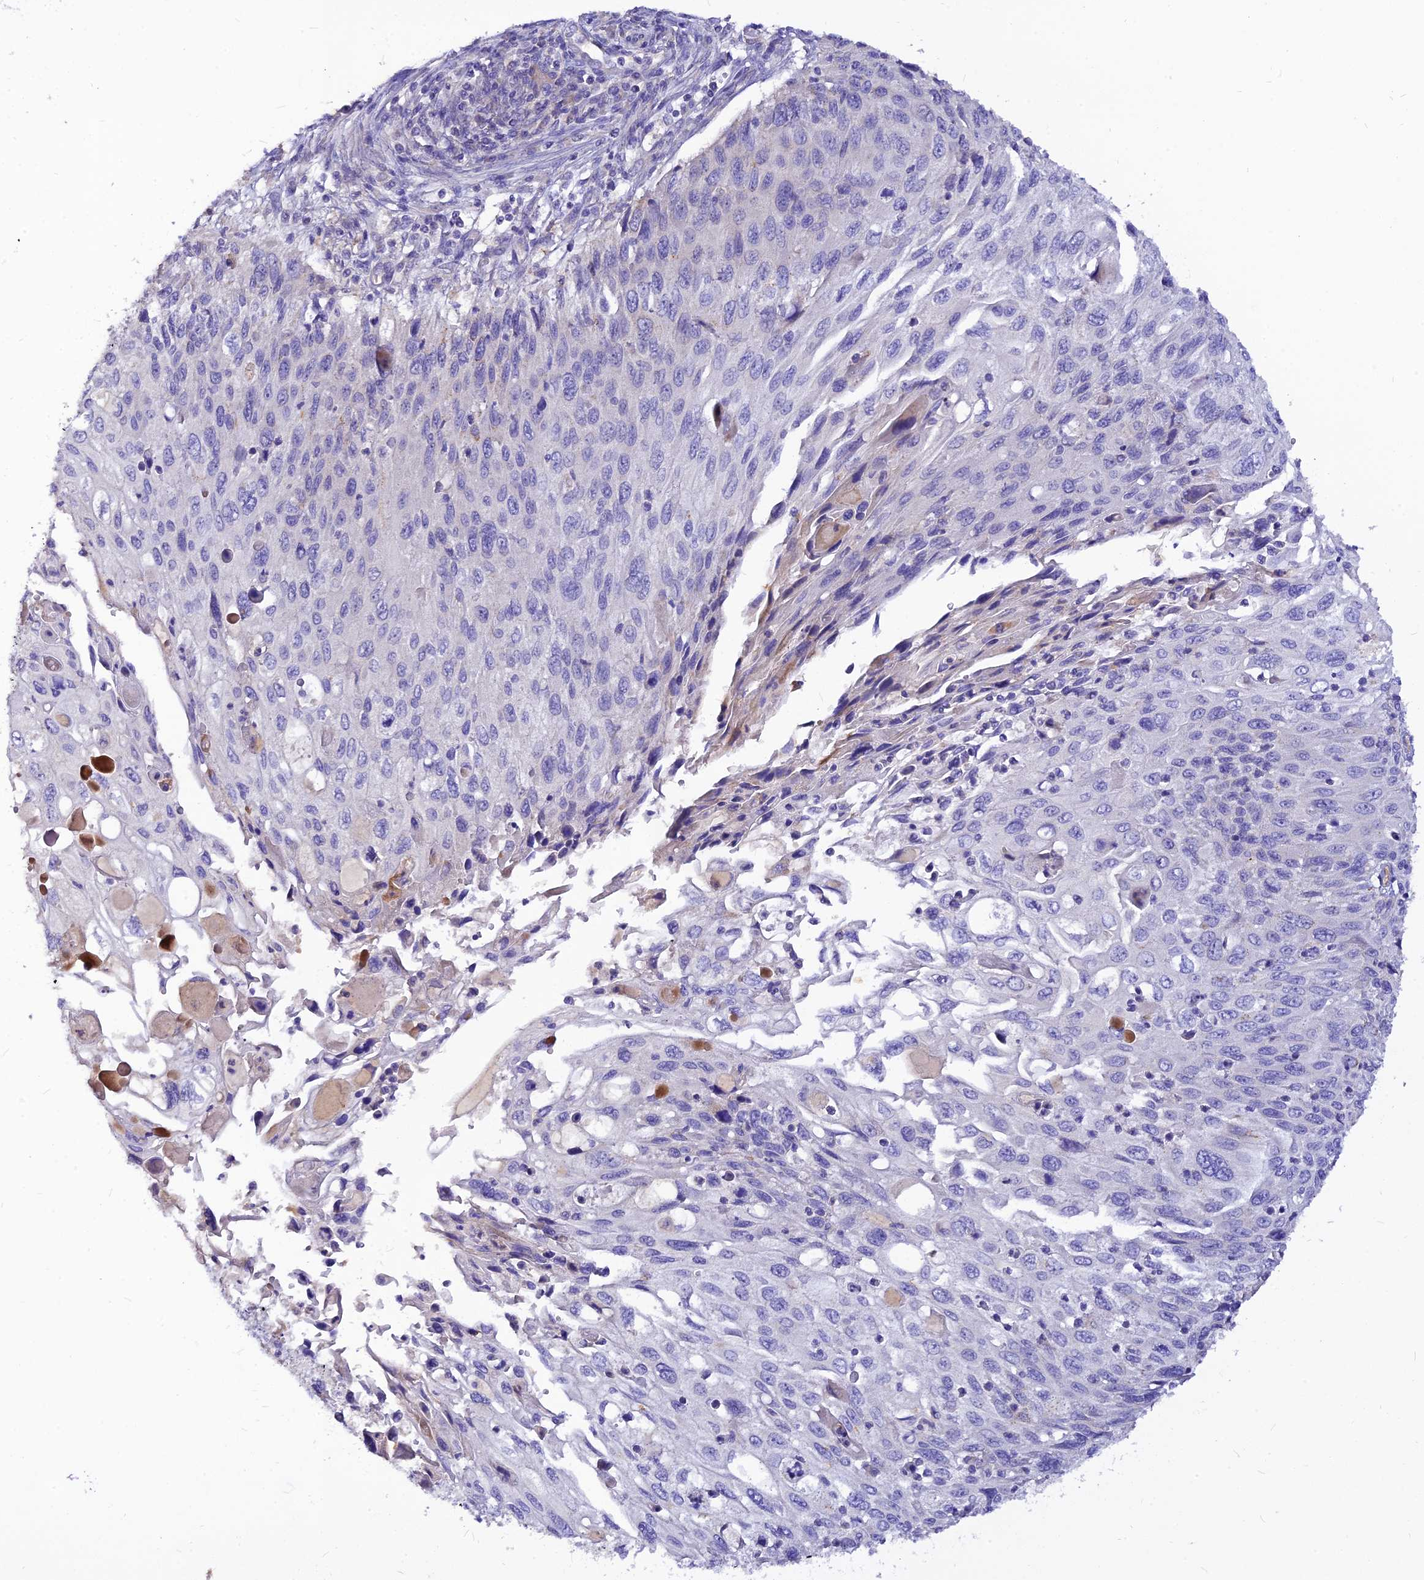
{"staining": {"intensity": "negative", "quantity": "none", "location": "none"}, "tissue": "cervical cancer", "cell_type": "Tumor cells", "image_type": "cancer", "snomed": [{"axis": "morphology", "description": "Squamous cell carcinoma, NOS"}, {"axis": "topography", "description": "Cervix"}], "caption": "The photomicrograph shows no significant expression in tumor cells of cervical cancer (squamous cell carcinoma).", "gene": "CZIB", "patient": {"sex": "female", "age": 70}}